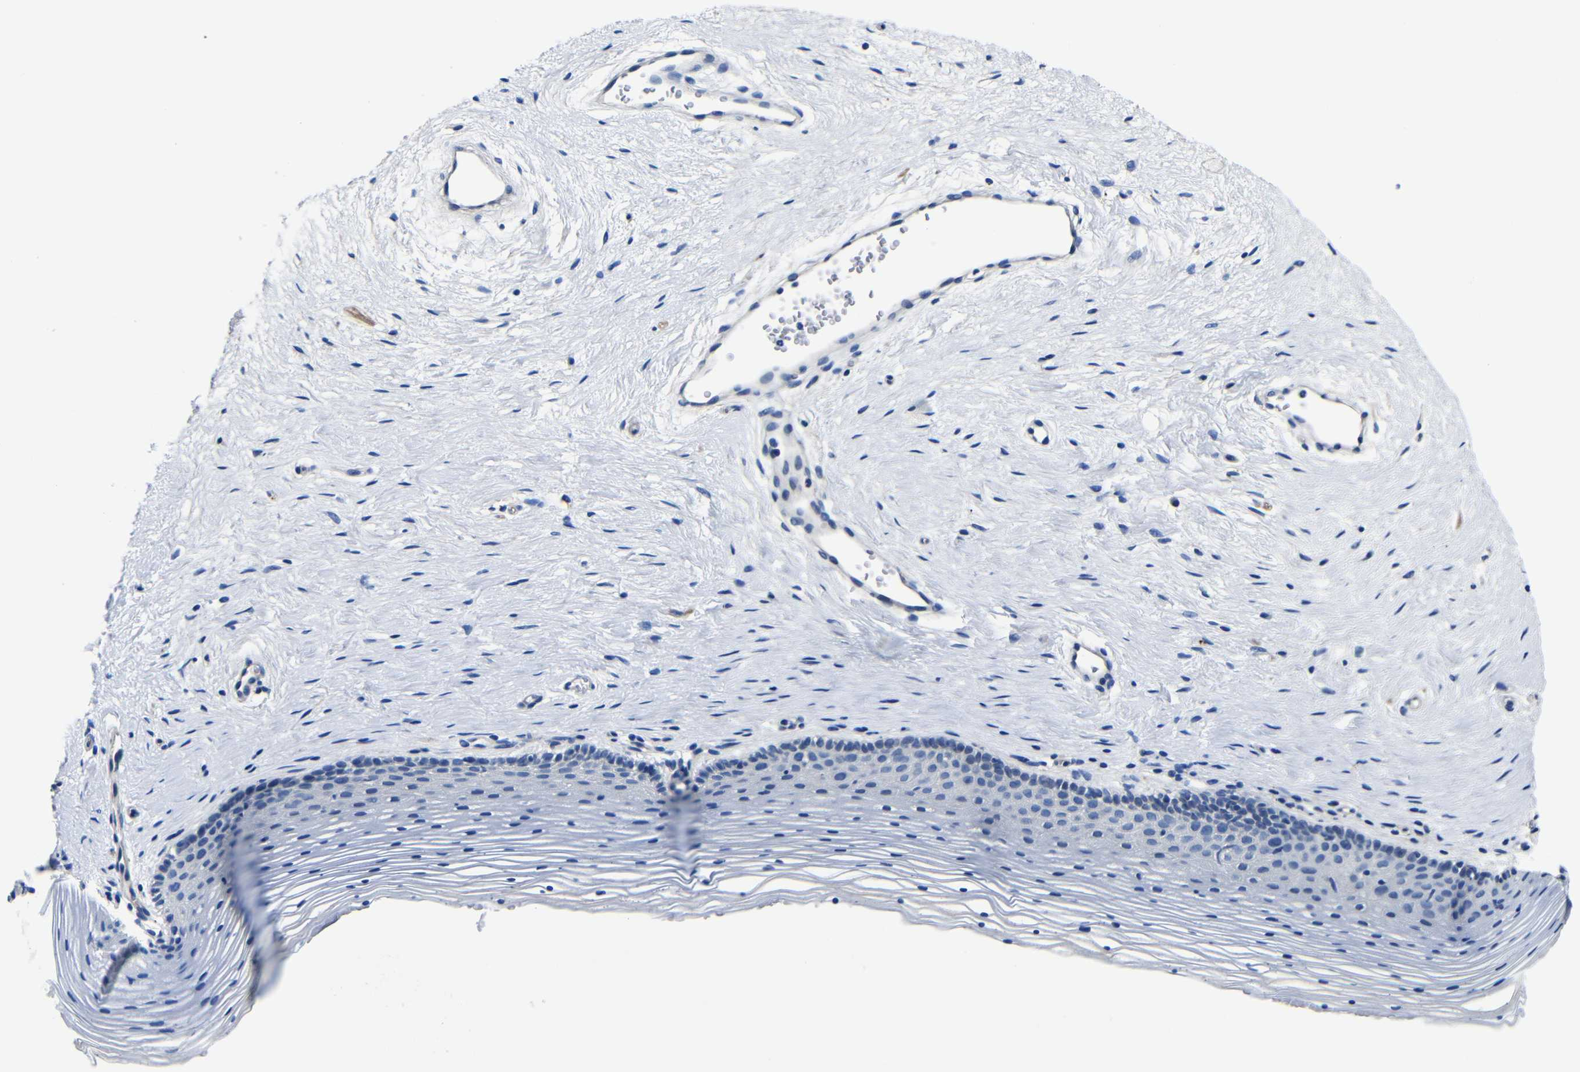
{"staining": {"intensity": "negative", "quantity": "none", "location": "none"}, "tissue": "vagina", "cell_type": "Squamous epithelial cells", "image_type": "normal", "snomed": [{"axis": "morphology", "description": "Normal tissue, NOS"}, {"axis": "topography", "description": "Vagina"}], "caption": "The IHC micrograph has no significant staining in squamous epithelial cells of vagina.", "gene": "GIMAP2", "patient": {"sex": "female", "age": 32}}